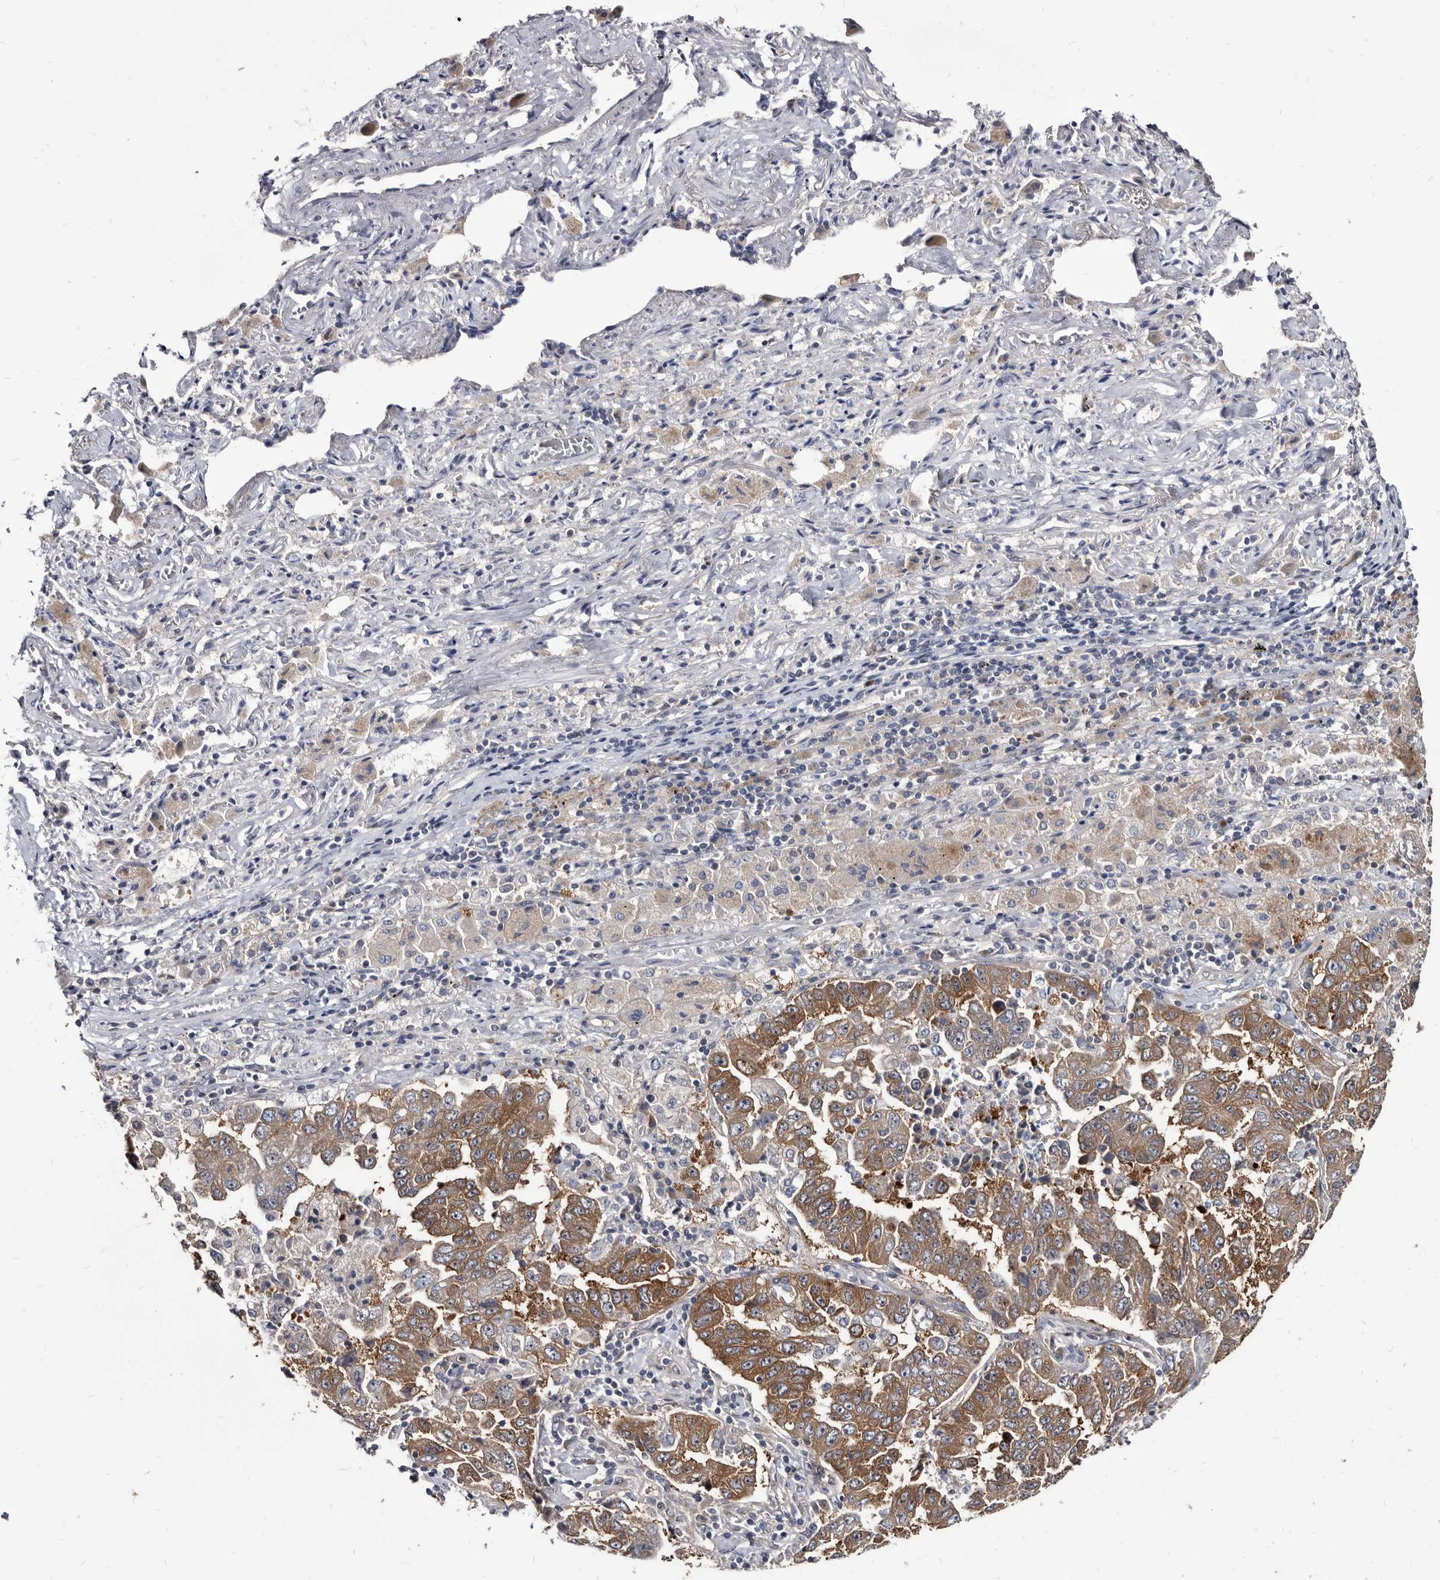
{"staining": {"intensity": "moderate", "quantity": ">75%", "location": "cytoplasmic/membranous"}, "tissue": "lung cancer", "cell_type": "Tumor cells", "image_type": "cancer", "snomed": [{"axis": "morphology", "description": "Adenocarcinoma, NOS"}, {"axis": "topography", "description": "Lung"}], "caption": "Lung cancer was stained to show a protein in brown. There is medium levels of moderate cytoplasmic/membranous expression in about >75% of tumor cells.", "gene": "ABCF2", "patient": {"sex": "female", "age": 51}}